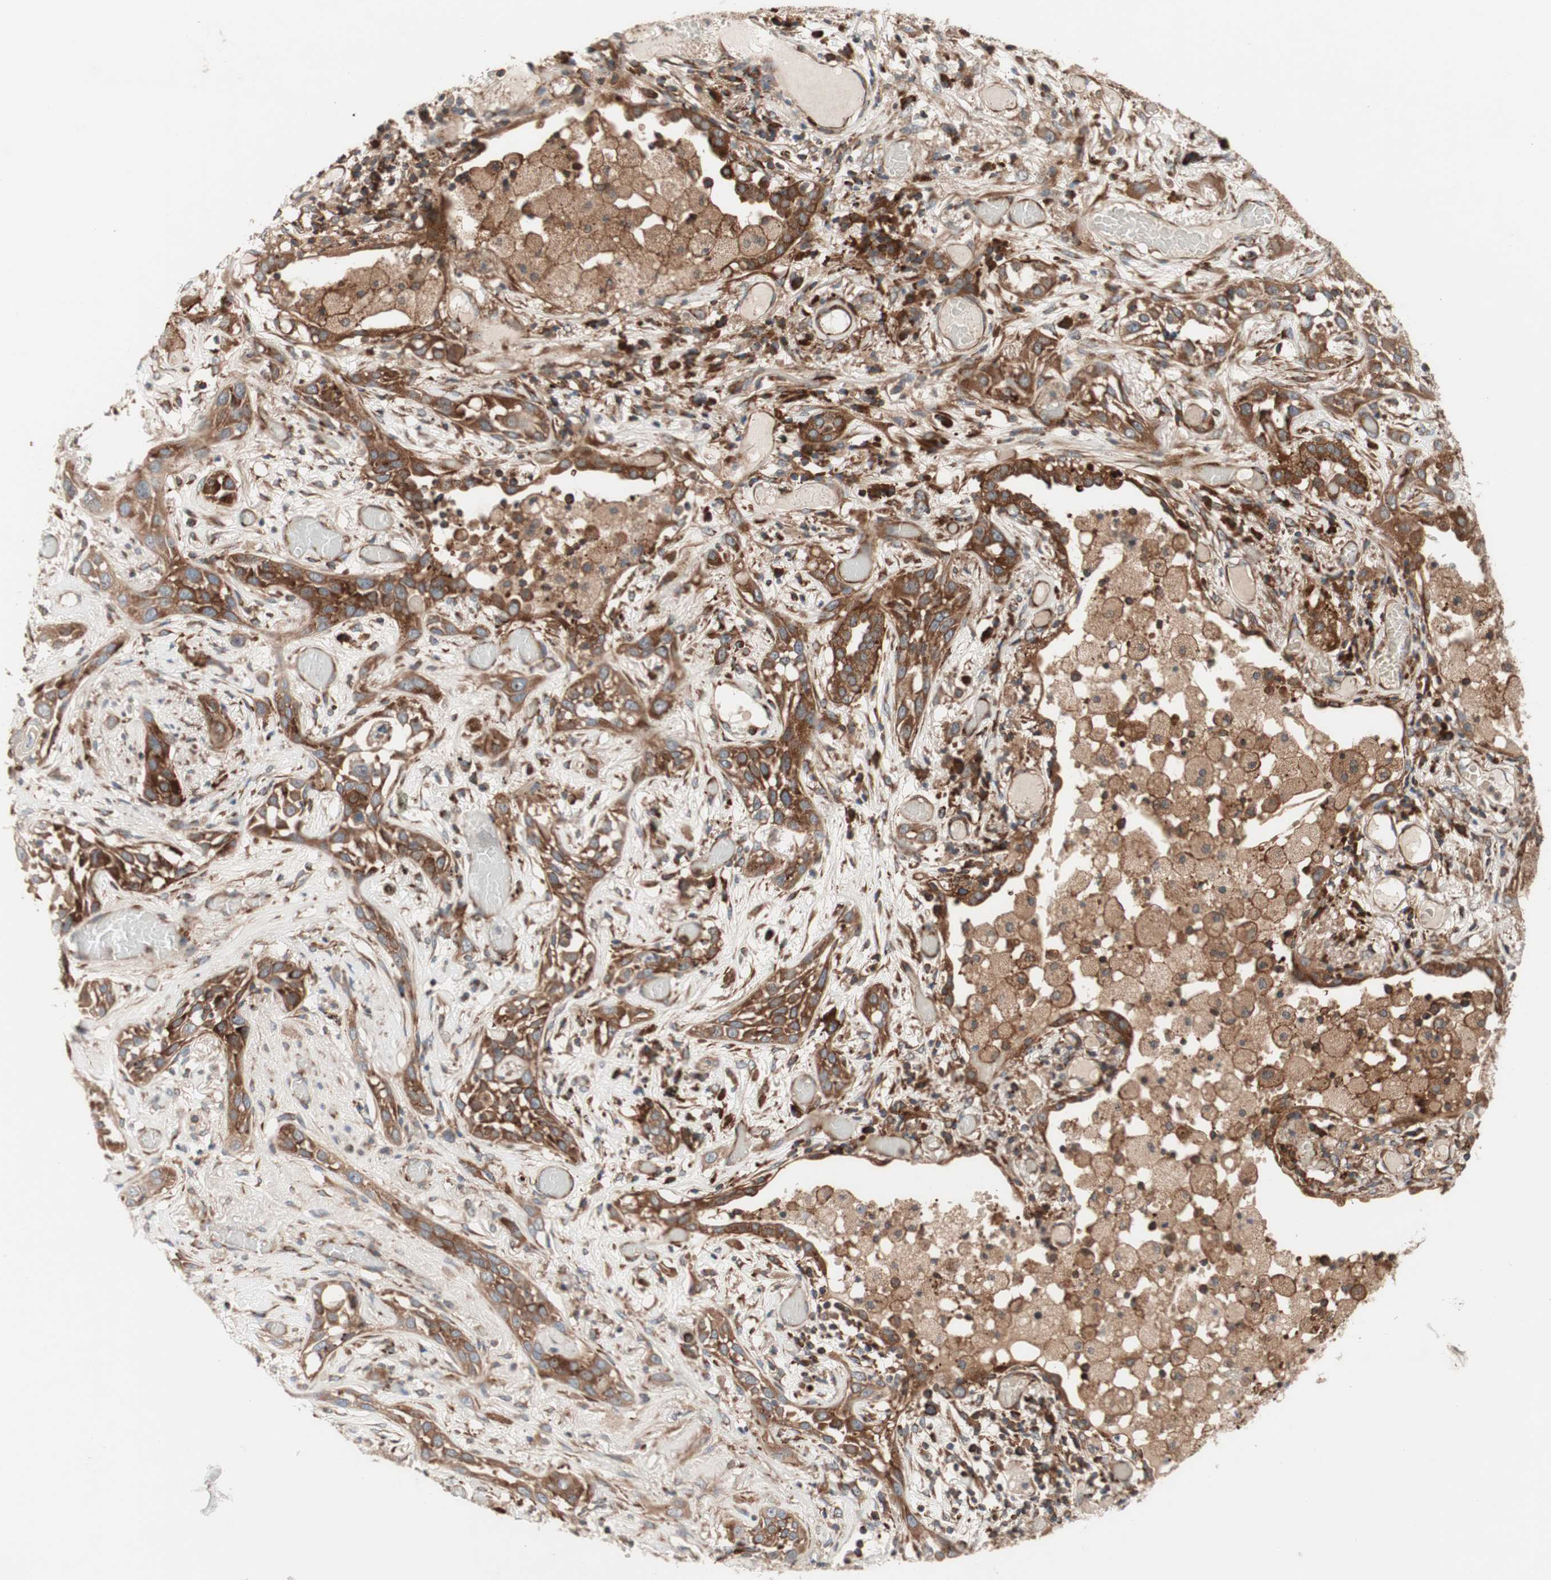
{"staining": {"intensity": "moderate", "quantity": ">75%", "location": "cytoplasmic/membranous"}, "tissue": "lung cancer", "cell_type": "Tumor cells", "image_type": "cancer", "snomed": [{"axis": "morphology", "description": "Squamous cell carcinoma, NOS"}, {"axis": "topography", "description": "Lung"}], "caption": "Approximately >75% of tumor cells in lung cancer (squamous cell carcinoma) reveal moderate cytoplasmic/membranous protein positivity as visualized by brown immunohistochemical staining.", "gene": "CCN4", "patient": {"sex": "male", "age": 71}}